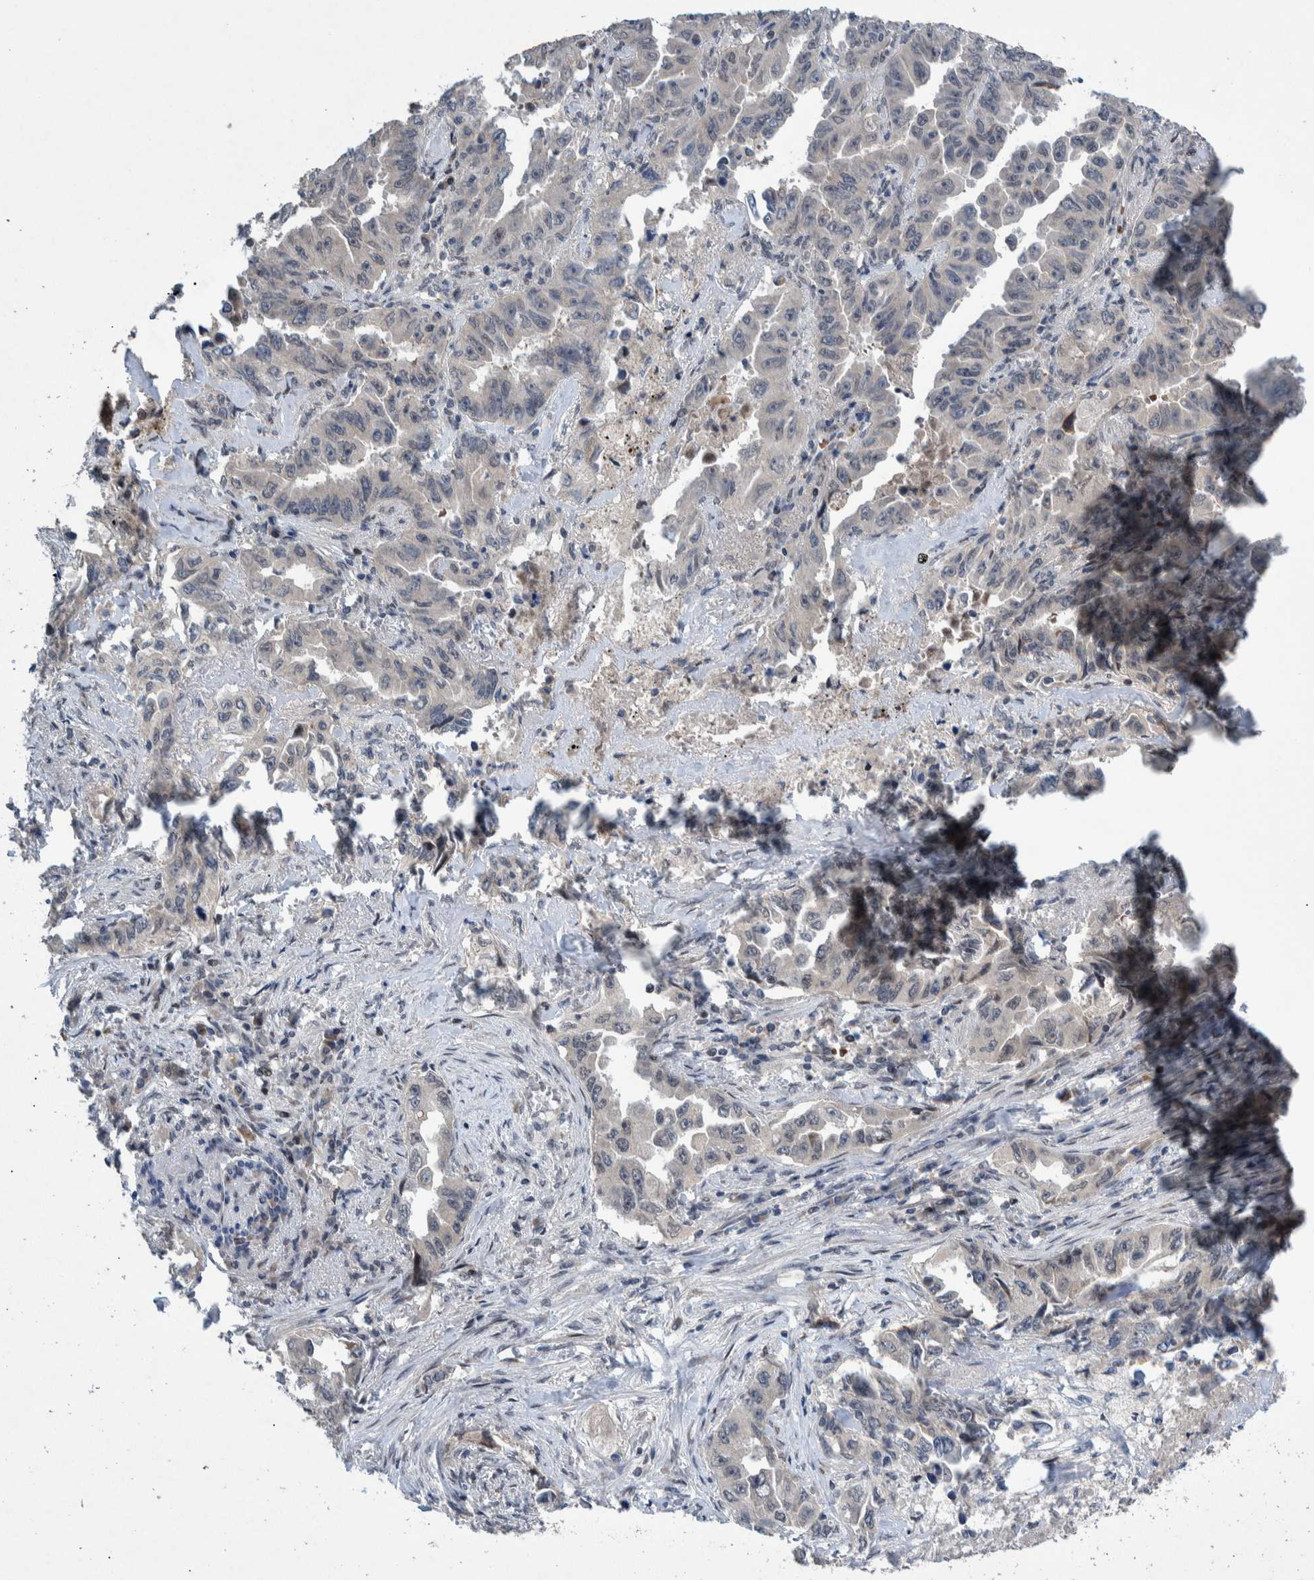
{"staining": {"intensity": "negative", "quantity": "none", "location": "none"}, "tissue": "lung cancer", "cell_type": "Tumor cells", "image_type": "cancer", "snomed": [{"axis": "morphology", "description": "Adenocarcinoma, NOS"}, {"axis": "topography", "description": "Lung"}], "caption": "Adenocarcinoma (lung) was stained to show a protein in brown. There is no significant positivity in tumor cells.", "gene": "ESRP1", "patient": {"sex": "female", "age": 51}}